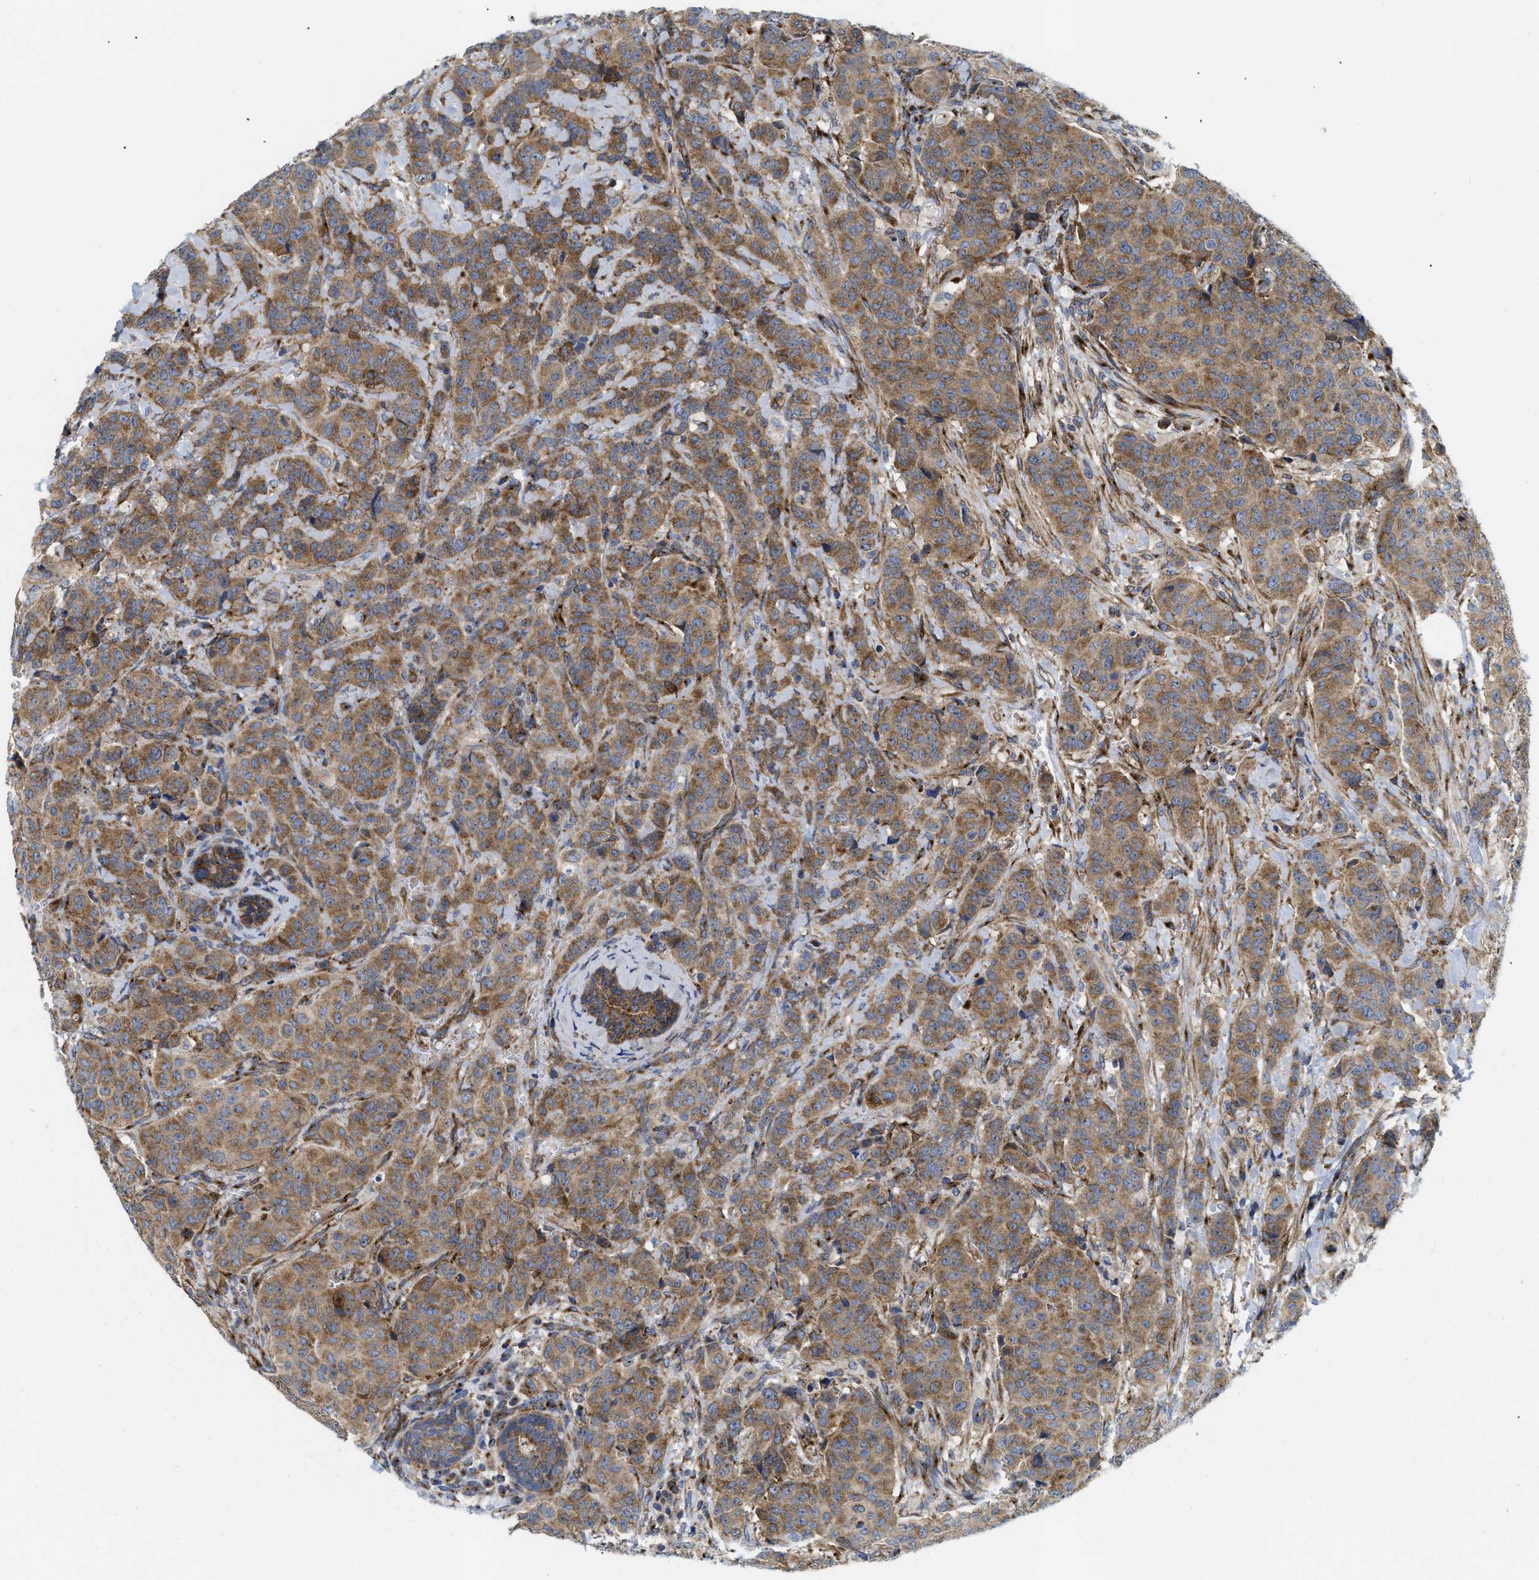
{"staining": {"intensity": "moderate", "quantity": ">75%", "location": "cytoplasmic/membranous"}, "tissue": "breast cancer", "cell_type": "Tumor cells", "image_type": "cancer", "snomed": [{"axis": "morphology", "description": "Normal tissue, NOS"}, {"axis": "morphology", "description": "Duct carcinoma"}, {"axis": "topography", "description": "Breast"}], "caption": "Brown immunohistochemical staining in human breast cancer demonstrates moderate cytoplasmic/membranous positivity in about >75% of tumor cells. Nuclei are stained in blue.", "gene": "DCTN4", "patient": {"sex": "female", "age": 40}}